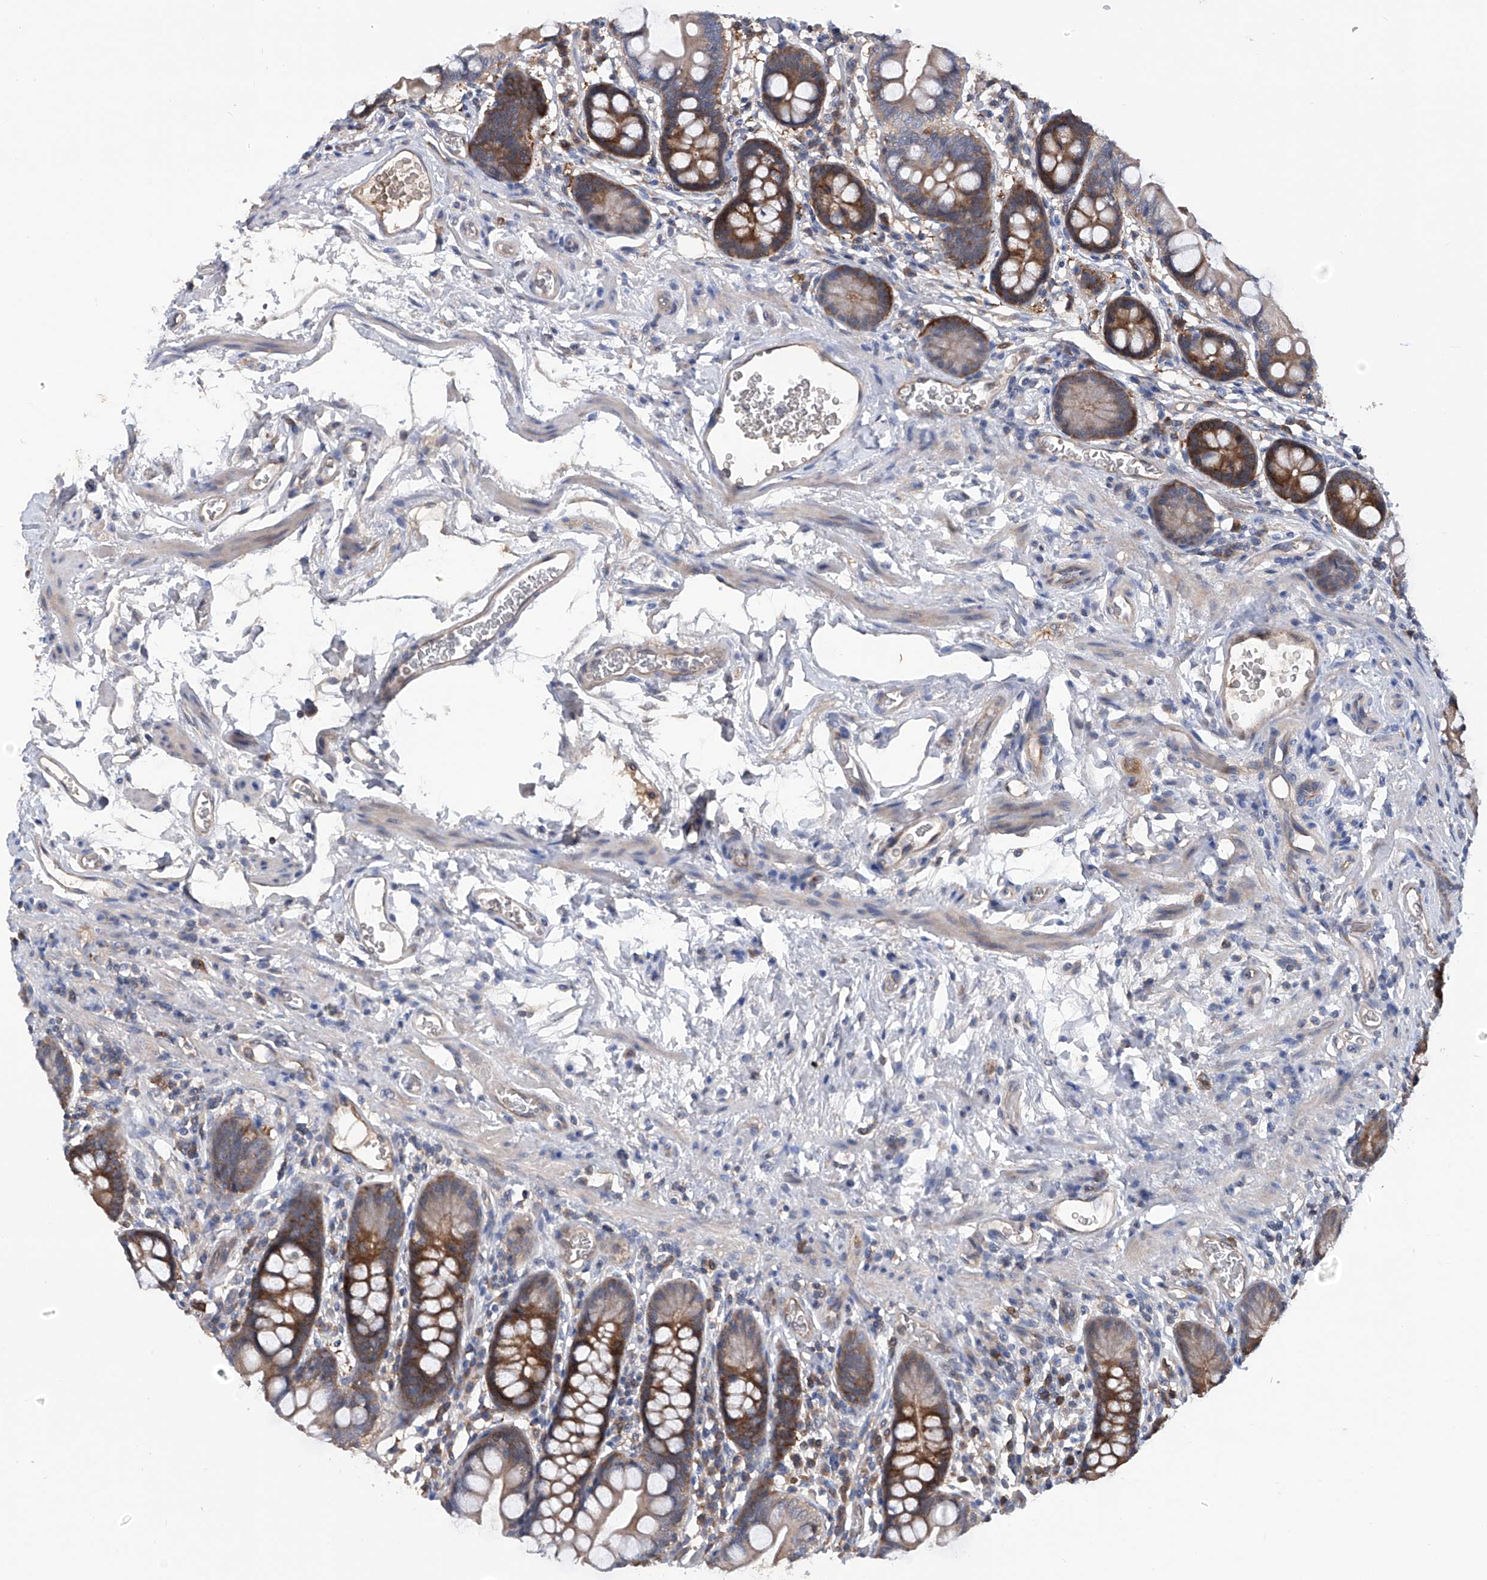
{"staining": {"intensity": "strong", "quantity": "25%-75%", "location": "cytoplasmic/membranous"}, "tissue": "small intestine", "cell_type": "Glandular cells", "image_type": "normal", "snomed": [{"axis": "morphology", "description": "Normal tissue, NOS"}, {"axis": "topography", "description": "Small intestine"}], "caption": "Immunohistochemistry (IHC) of unremarkable small intestine demonstrates high levels of strong cytoplasmic/membranous staining in approximately 25%-75% of glandular cells.", "gene": "NUDT17", "patient": {"sex": "male", "age": 52}}